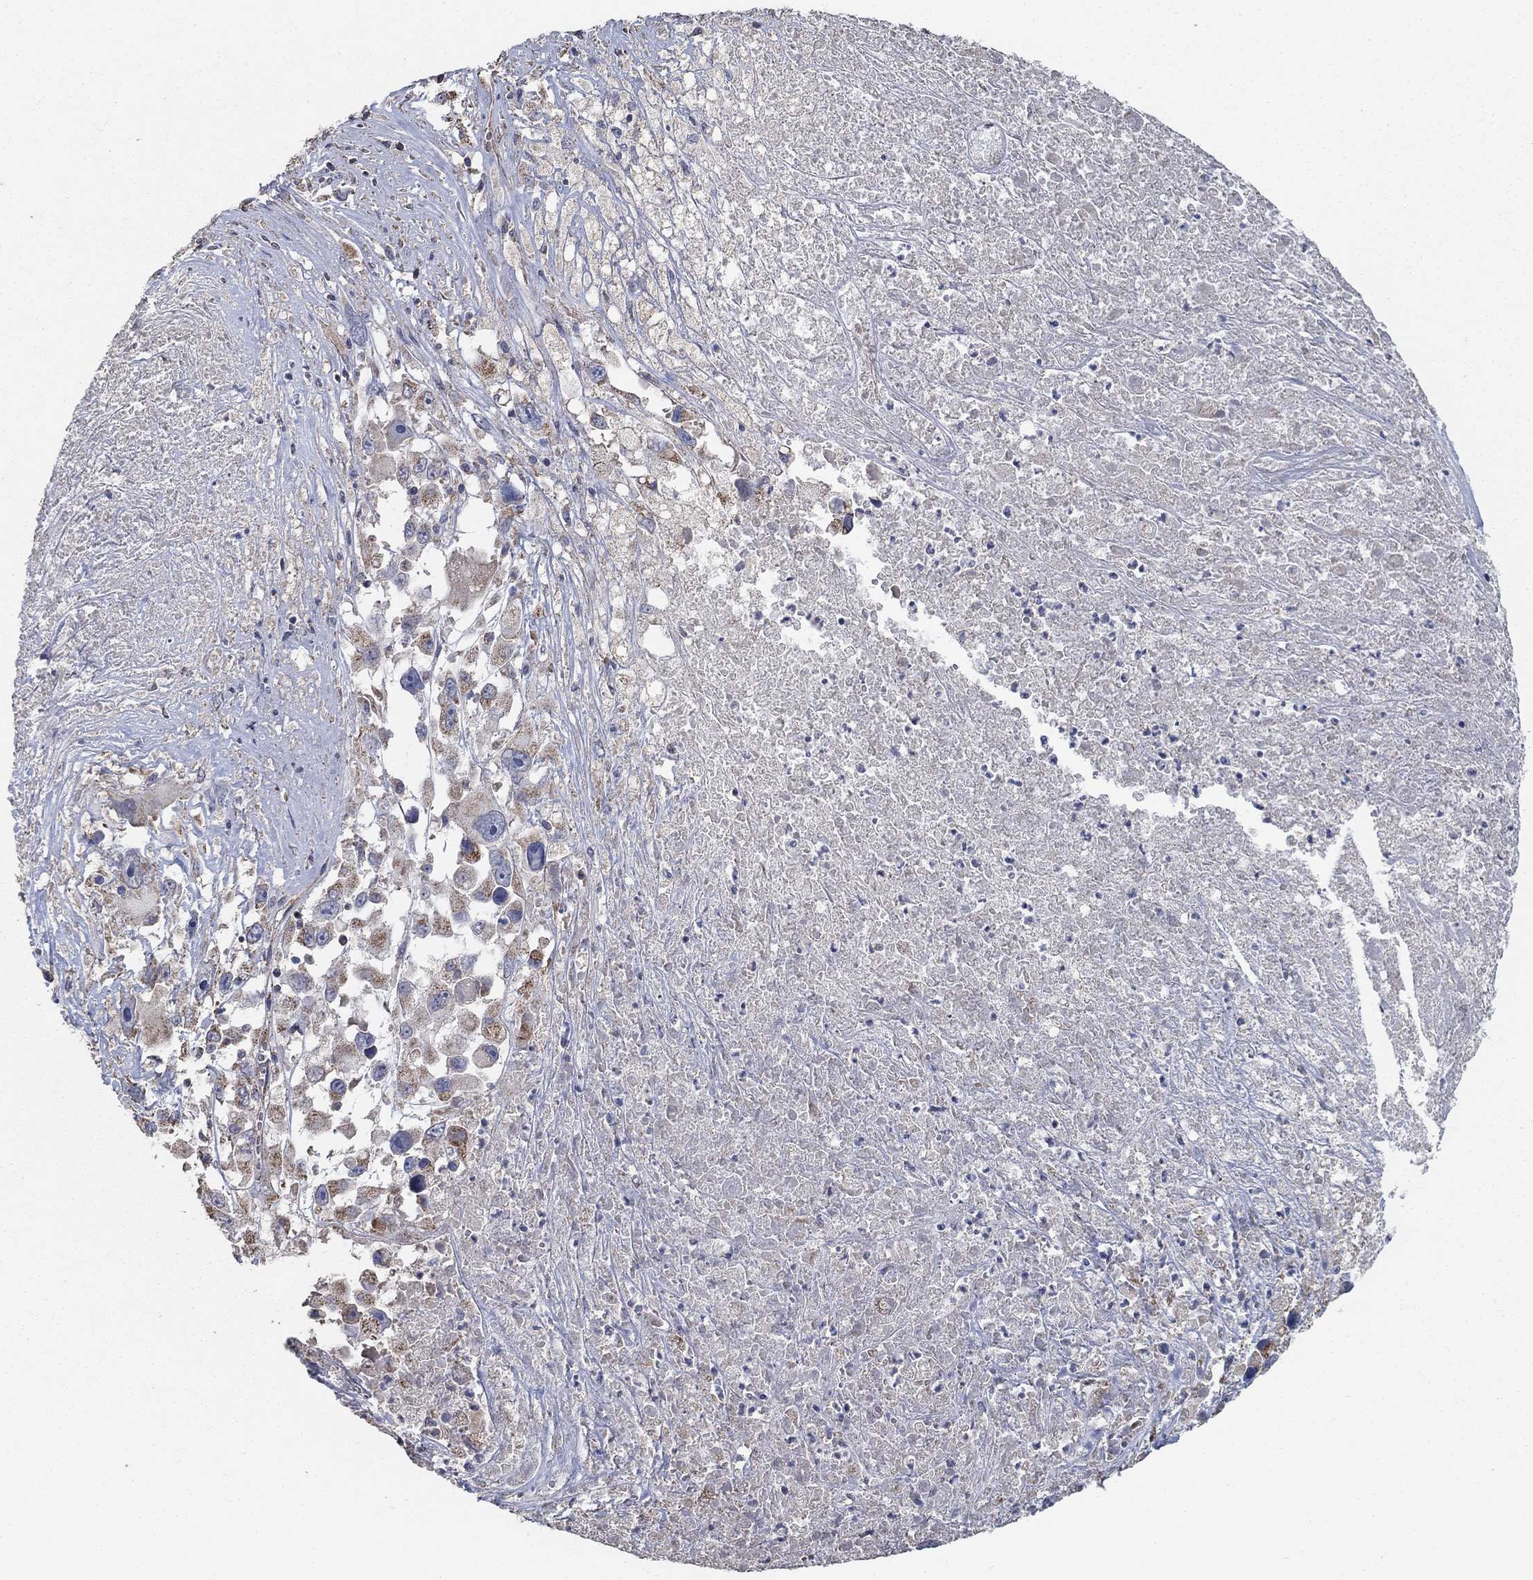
{"staining": {"intensity": "moderate", "quantity": "<25%", "location": "cytoplasmic/membranous"}, "tissue": "melanoma", "cell_type": "Tumor cells", "image_type": "cancer", "snomed": [{"axis": "morphology", "description": "Malignant melanoma, Metastatic site"}, {"axis": "topography", "description": "Lymph node"}], "caption": "Protein expression analysis of human malignant melanoma (metastatic site) reveals moderate cytoplasmic/membranous positivity in approximately <25% of tumor cells. (DAB (3,3'-diaminobenzidine) IHC with brightfield microscopy, high magnification).", "gene": "HID1", "patient": {"sex": "male", "age": 50}}